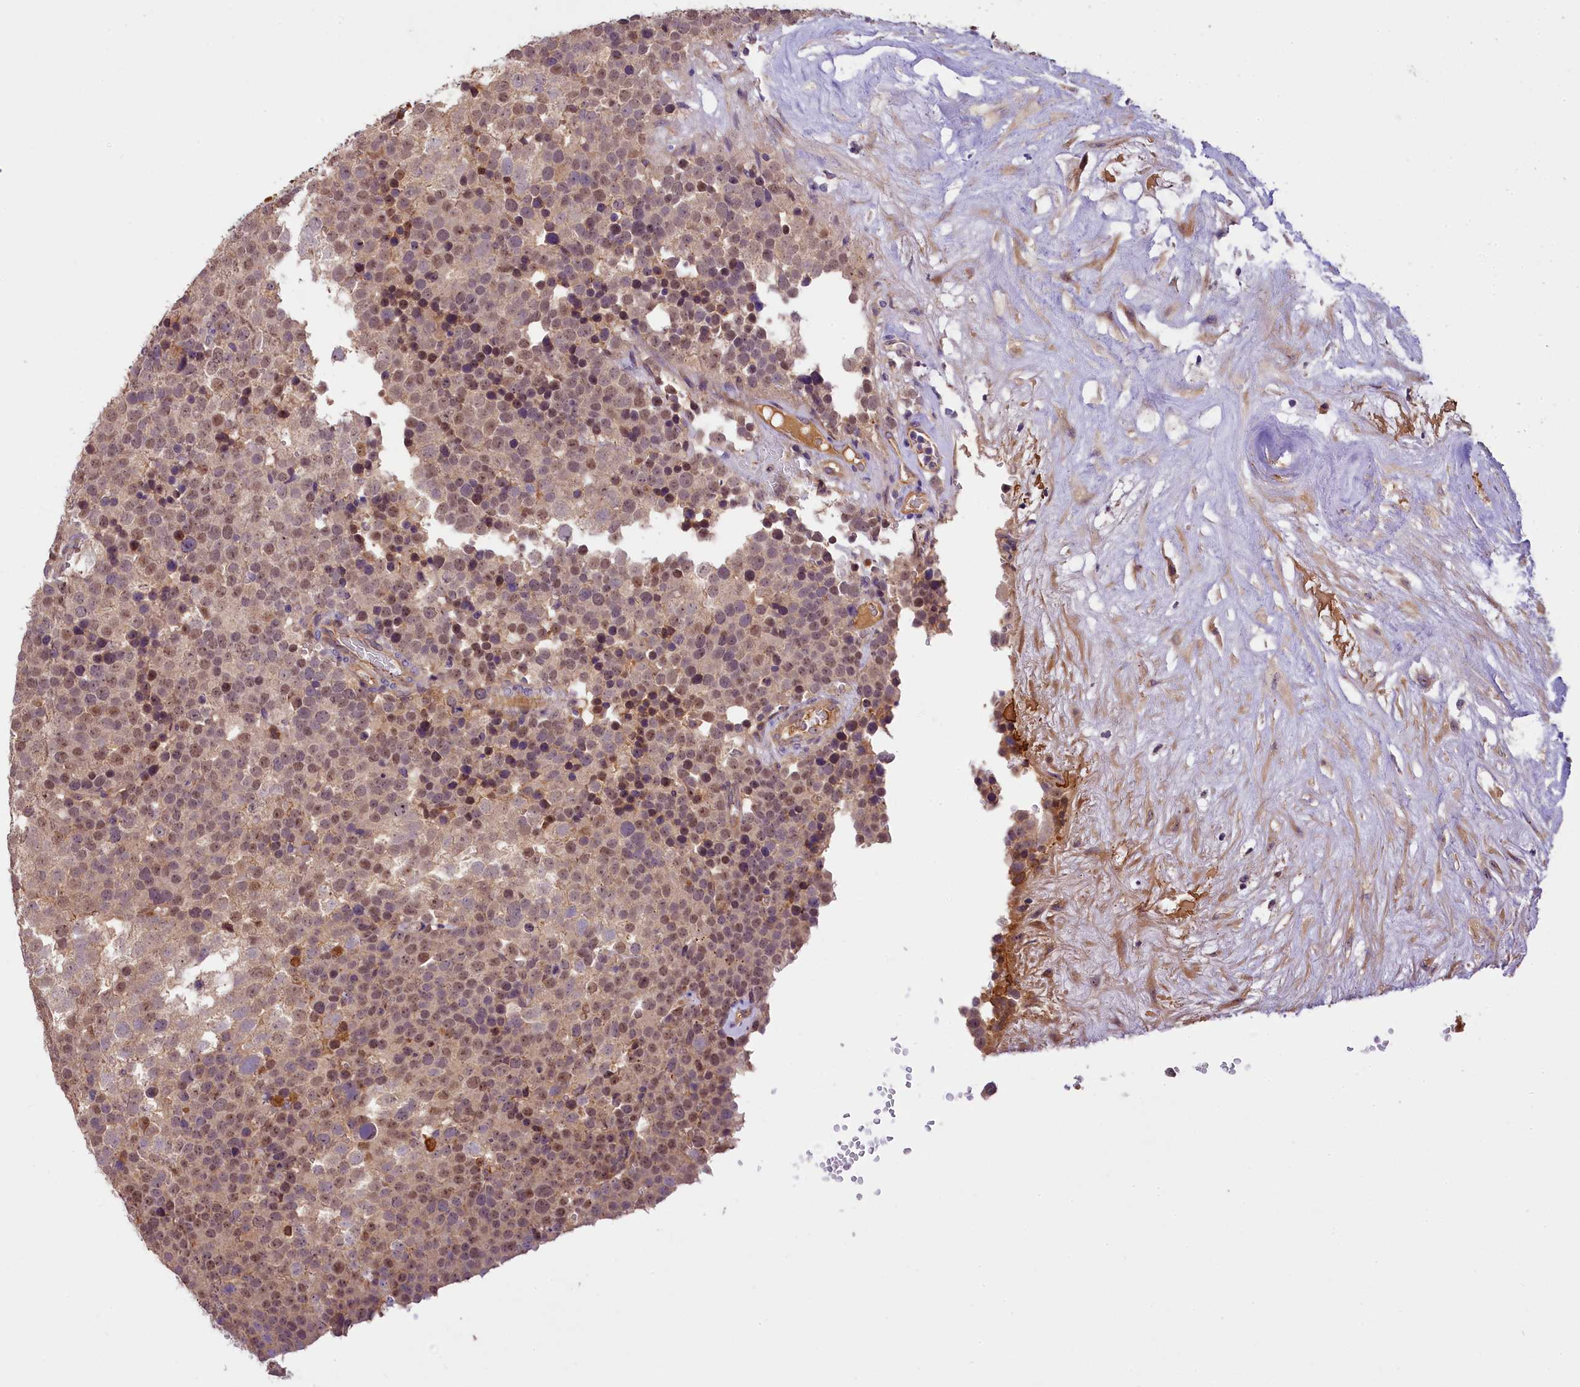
{"staining": {"intensity": "moderate", "quantity": ">75%", "location": "cytoplasmic/membranous,nuclear"}, "tissue": "testis cancer", "cell_type": "Tumor cells", "image_type": "cancer", "snomed": [{"axis": "morphology", "description": "Seminoma, NOS"}, {"axis": "topography", "description": "Testis"}], "caption": "Testis seminoma was stained to show a protein in brown. There is medium levels of moderate cytoplasmic/membranous and nuclear expression in approximately >75% of tumor cells.", "gene": "UBXN6", "patient": {"sex": "male", "age": 71}}